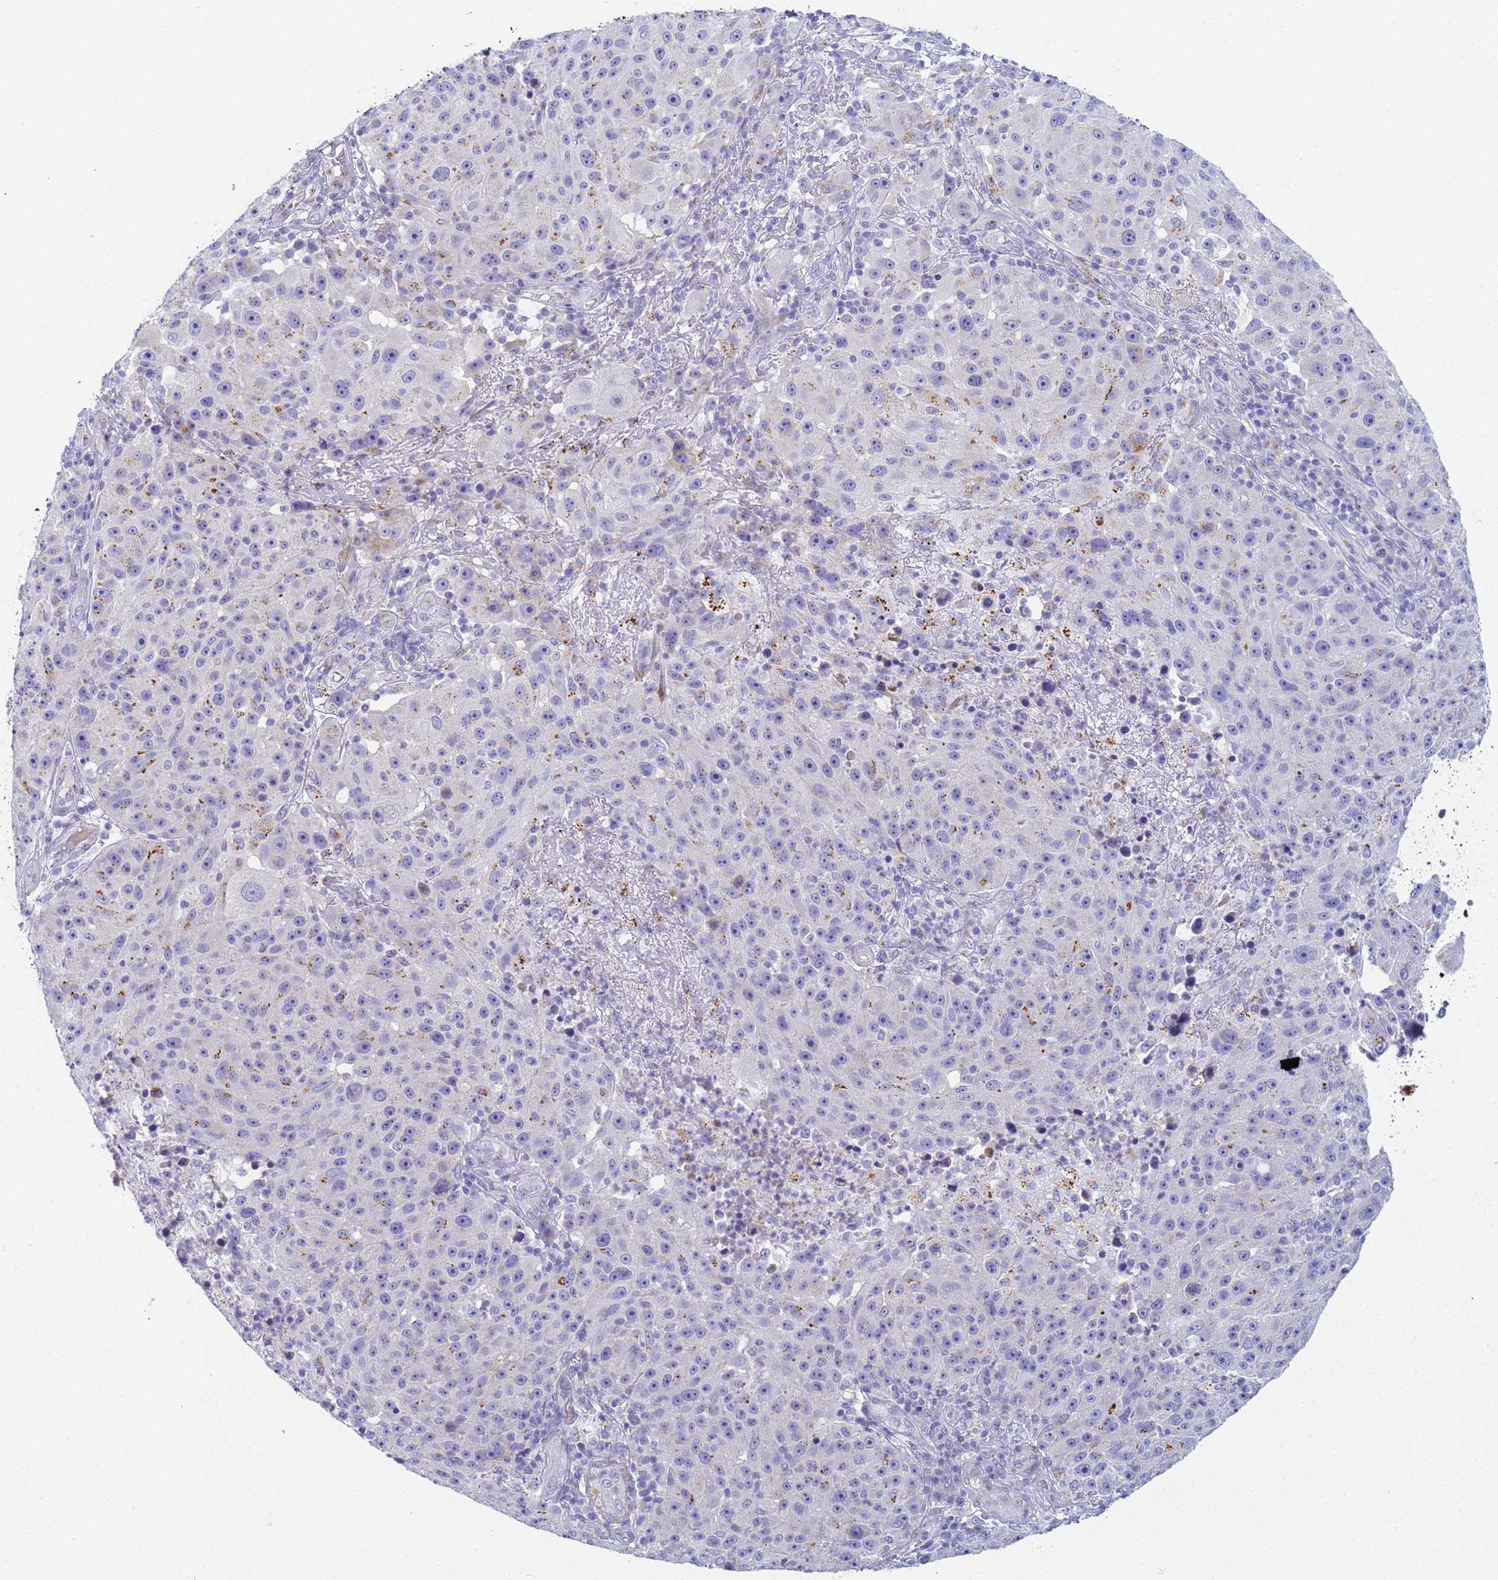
{"staining": {"intensity": "moderate", "quantity": "<25%", "location": "cytoplasmic/membranous"}, "tissue": "melanoma", "cell_type": "Tumor cells", "image_type": "cancer", "snomed": [{"axis": "morphology", "description": "Malignant melanoma, NOS"}, {"axis": "topography", "description": "Skin"}], "caption": "Immunohistochemistry of melanoma displays low levels of moderate cytoplasmic/membranous expression in about <25% of tumor cells. (DAB IHC with brightfield microscopy, high magnification).", "gene": "CR1", "patient": {"sex": "male", "age": 53}}